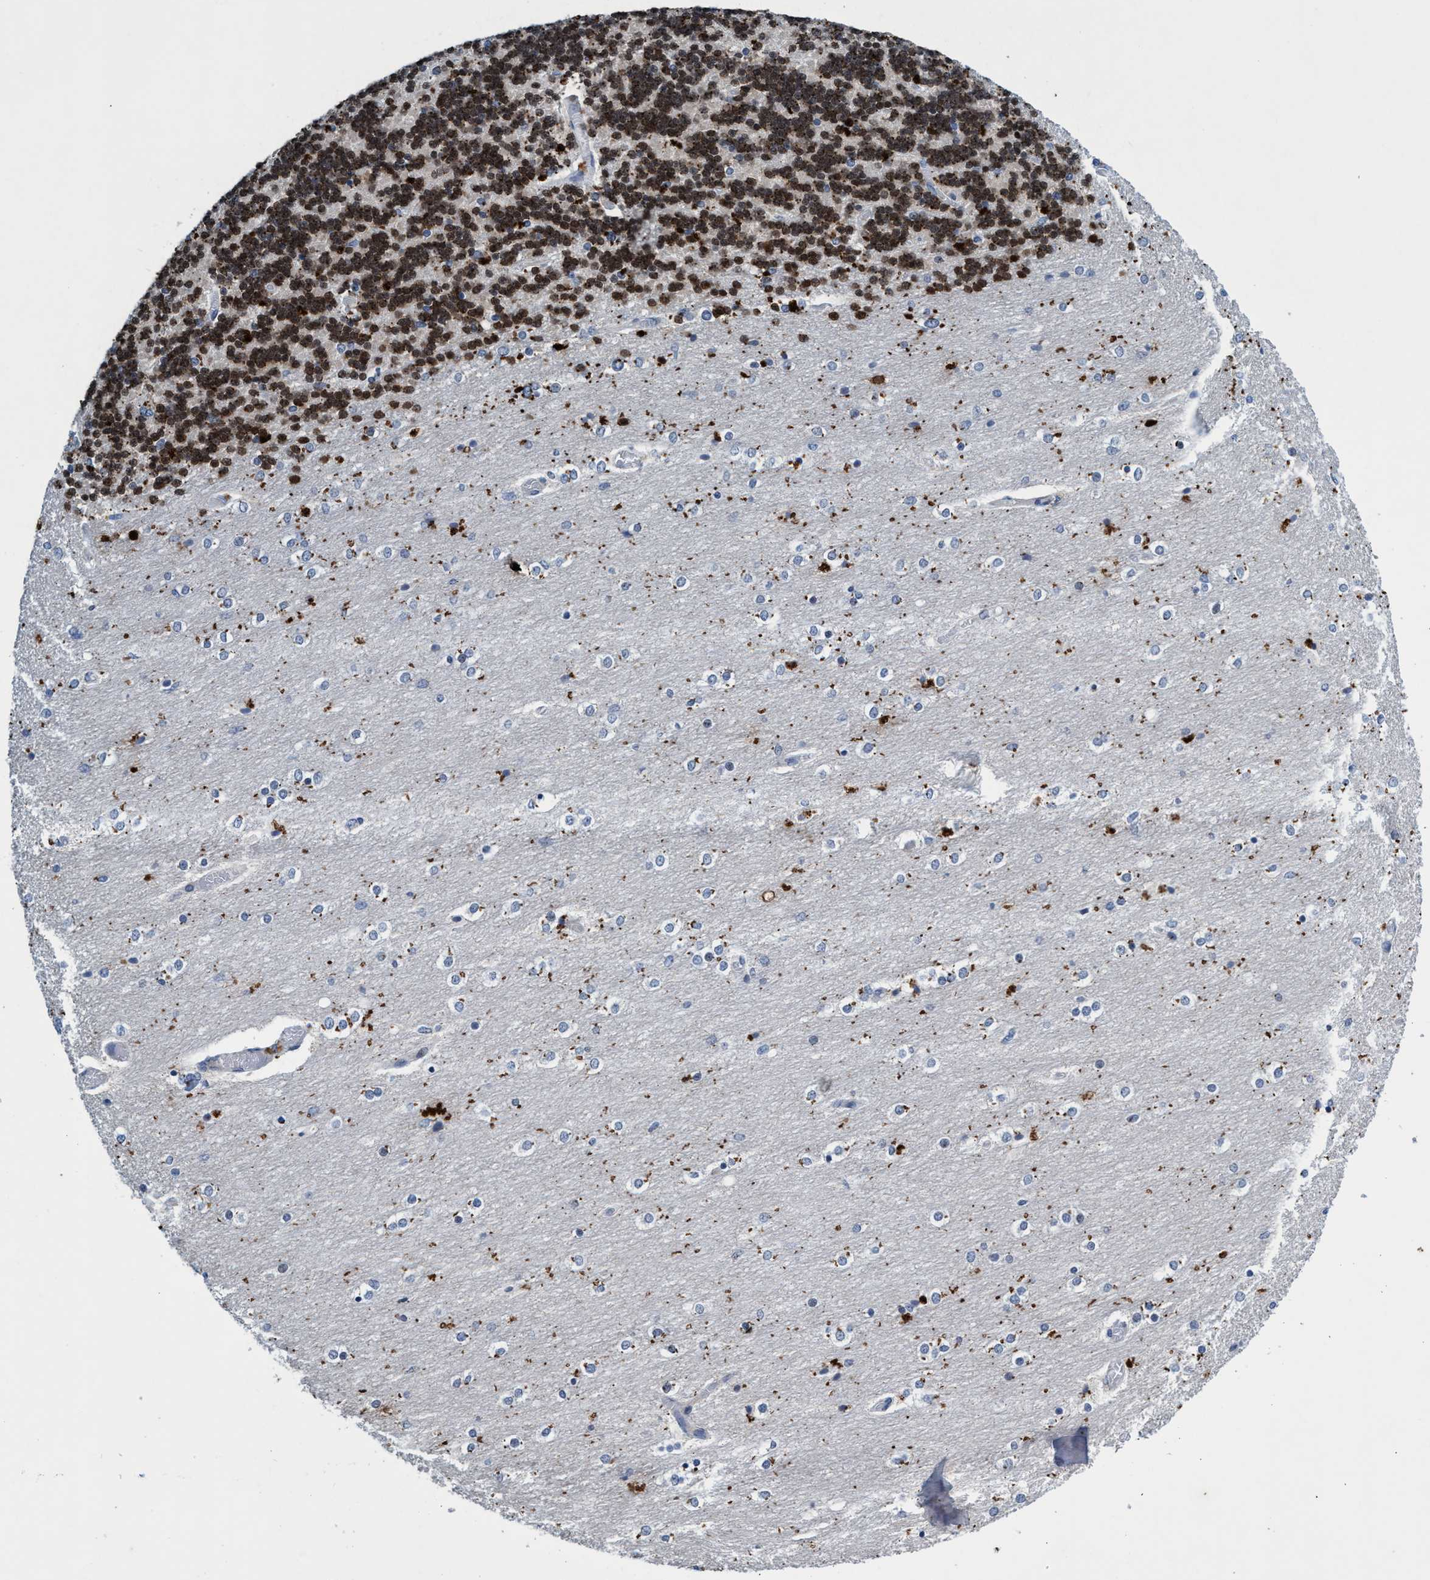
{"staining": {"intensity": "moderate", "quantity": ">75%", "location": "nuclear"}, "tissue": "cerebellum", "cell_type": "Cells in granular layer", "image_type": "normal", "snomed": [{"axis": "morphology", "description": "Normal tissue, NOS"}, {"axis": "topography", "description": "Cerebellum"}], "caption": "Immunohistochemical staining of benign cerebellum reveals >75% levels of moderate nuclear protein expression in approximately >75% of cells in granular layer. The protein of interest is shown in brown color, while the nuclei are stained blue.", "gene": "GRB14", "patient": {"sex": "female", "age": 54}}